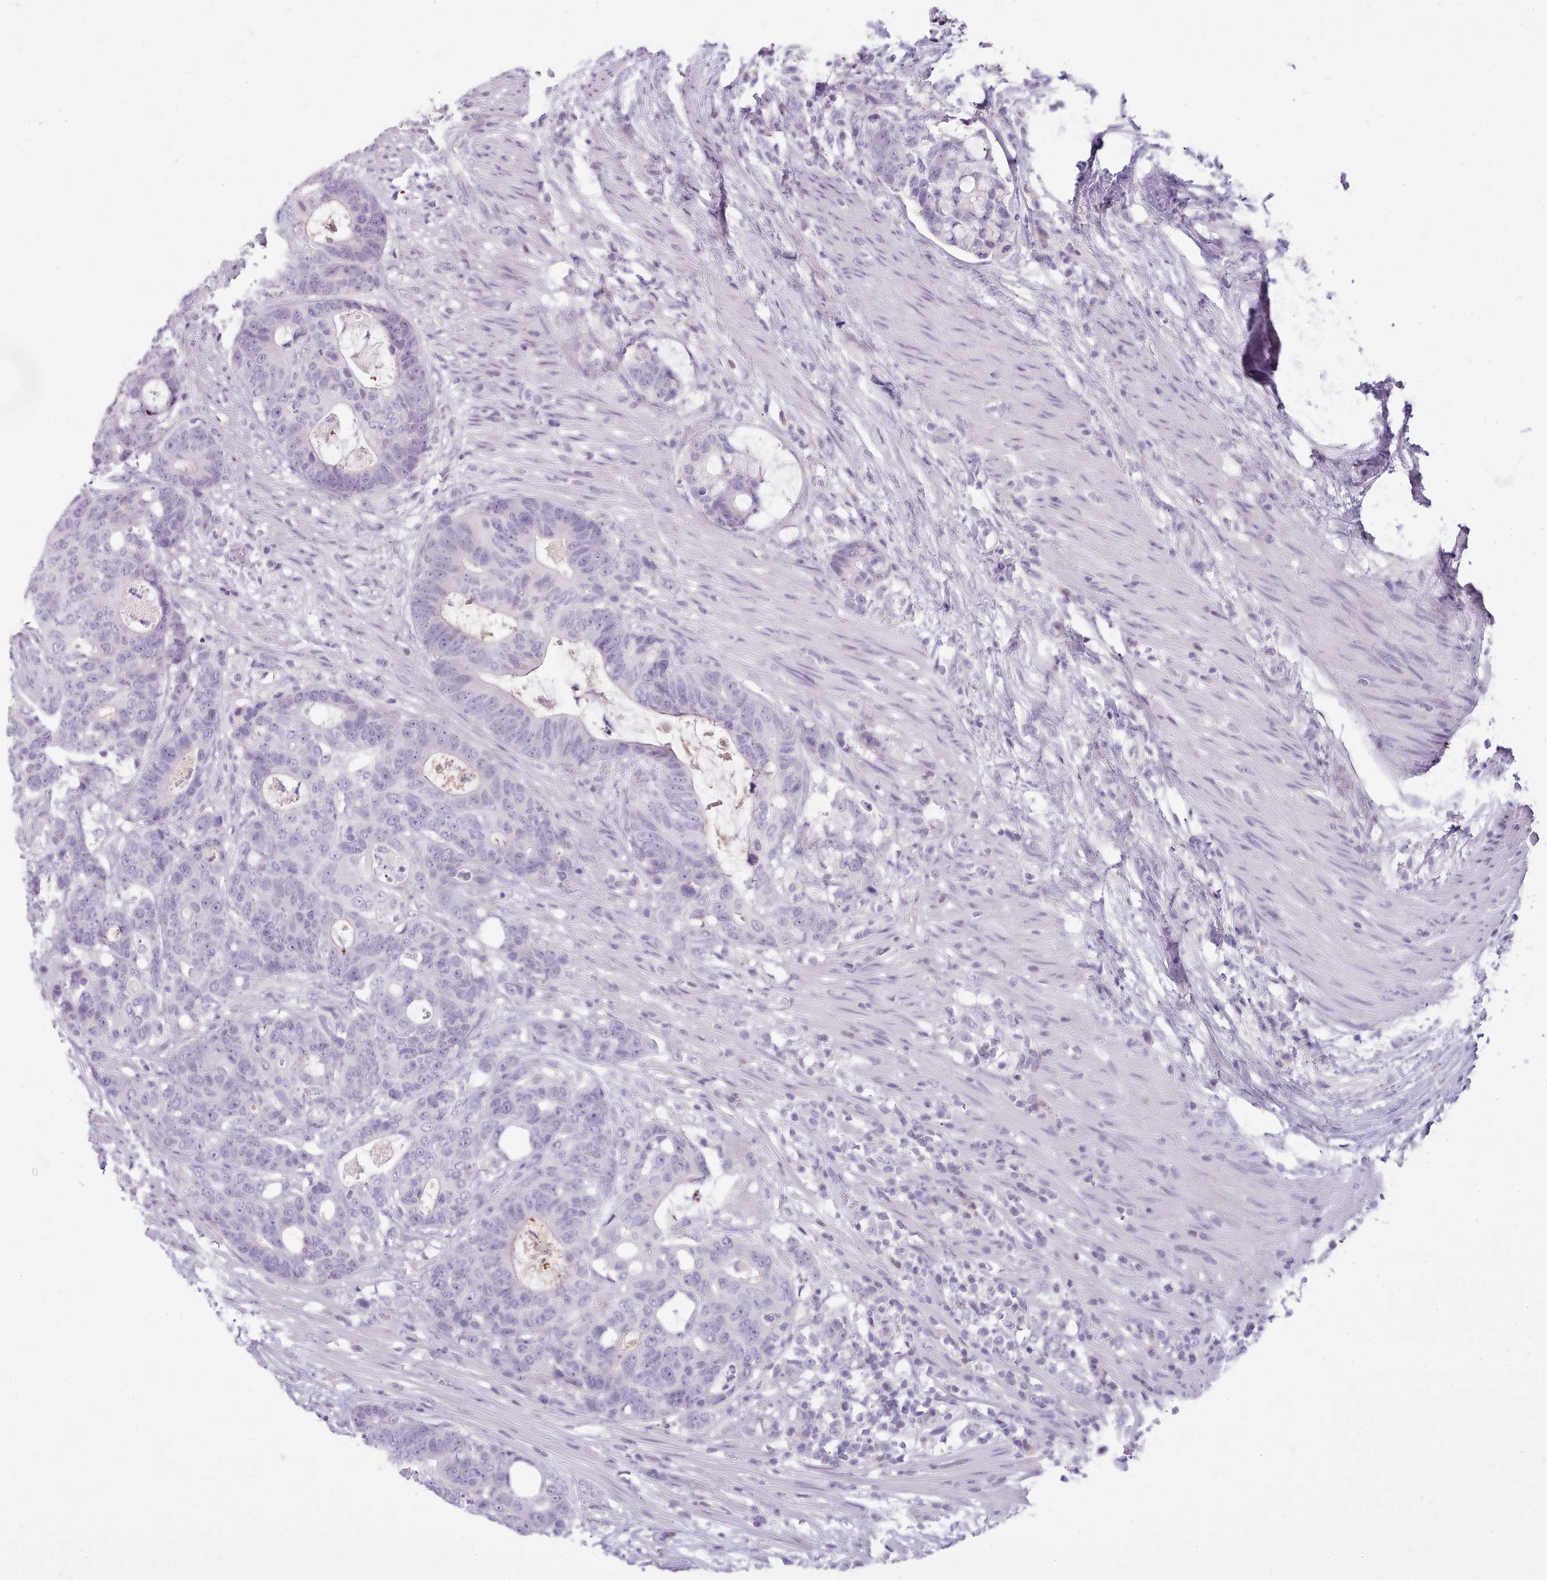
{"staining": {"intensity": "negative", "quantity": "none", "location": "none"}, "tissue": "colorectal cancer", "cell_type": "Tumor cells", "image_type": "cancer", "snomed": [{"axis": "morphology", "description": "Adenocarcinoma, NOS"}, {"axis": "topography", "description": "Colon"}], "caption": "This is an immunohistochemistry histopathology image of colorectal adenocarcinoma. There is no positivity in tumor cells.", "gene": "TOX2", "patient": {"sex": "female", "age": 82}}